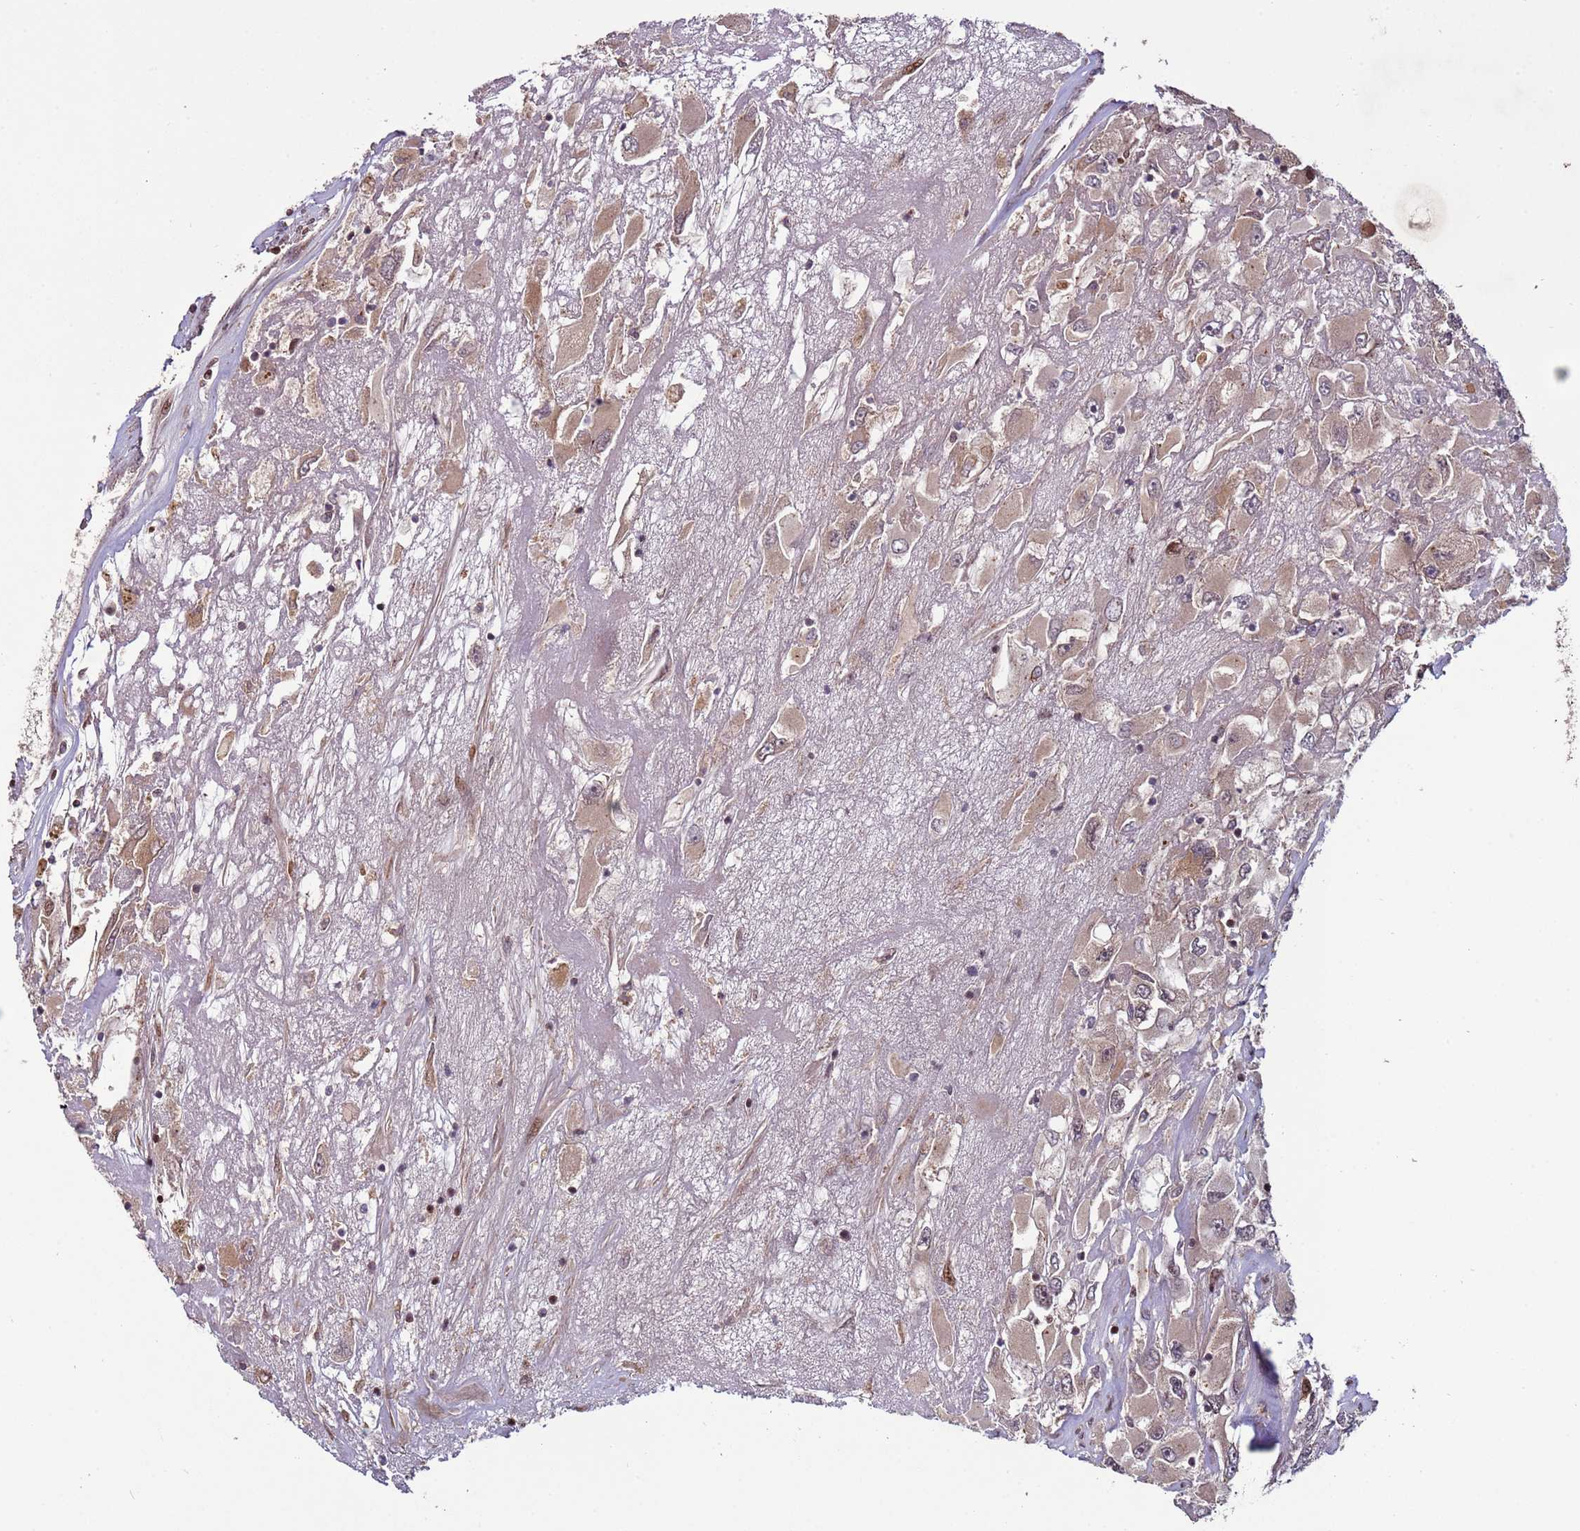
{"staining": {"intensity": "weak", "quantity": ">75%", "location": "cytoplasmic/membranous"}, "tissue": "renal cancer", "cell_type": "Tumor cells", "image_type": "cancer", "snomed": [{"axis": "morphology", "description": "Adenocarcinoma, NOS"}, {"axis": "topography", "description": "Kidney"}], "caption": "IHC staining of renal cancer, which reveals low levels of weak cytoplasmic/membranous positivity in about >75% of tumor cells indicating weak cytoplasmic/membranous protein positivity. The staining was performed using DAB (brown) for protein detection and nuclei were counterstained in hematoxylin (blue).", "gene": "HGH1", "patient": {"sex": "female", "age": 52}}